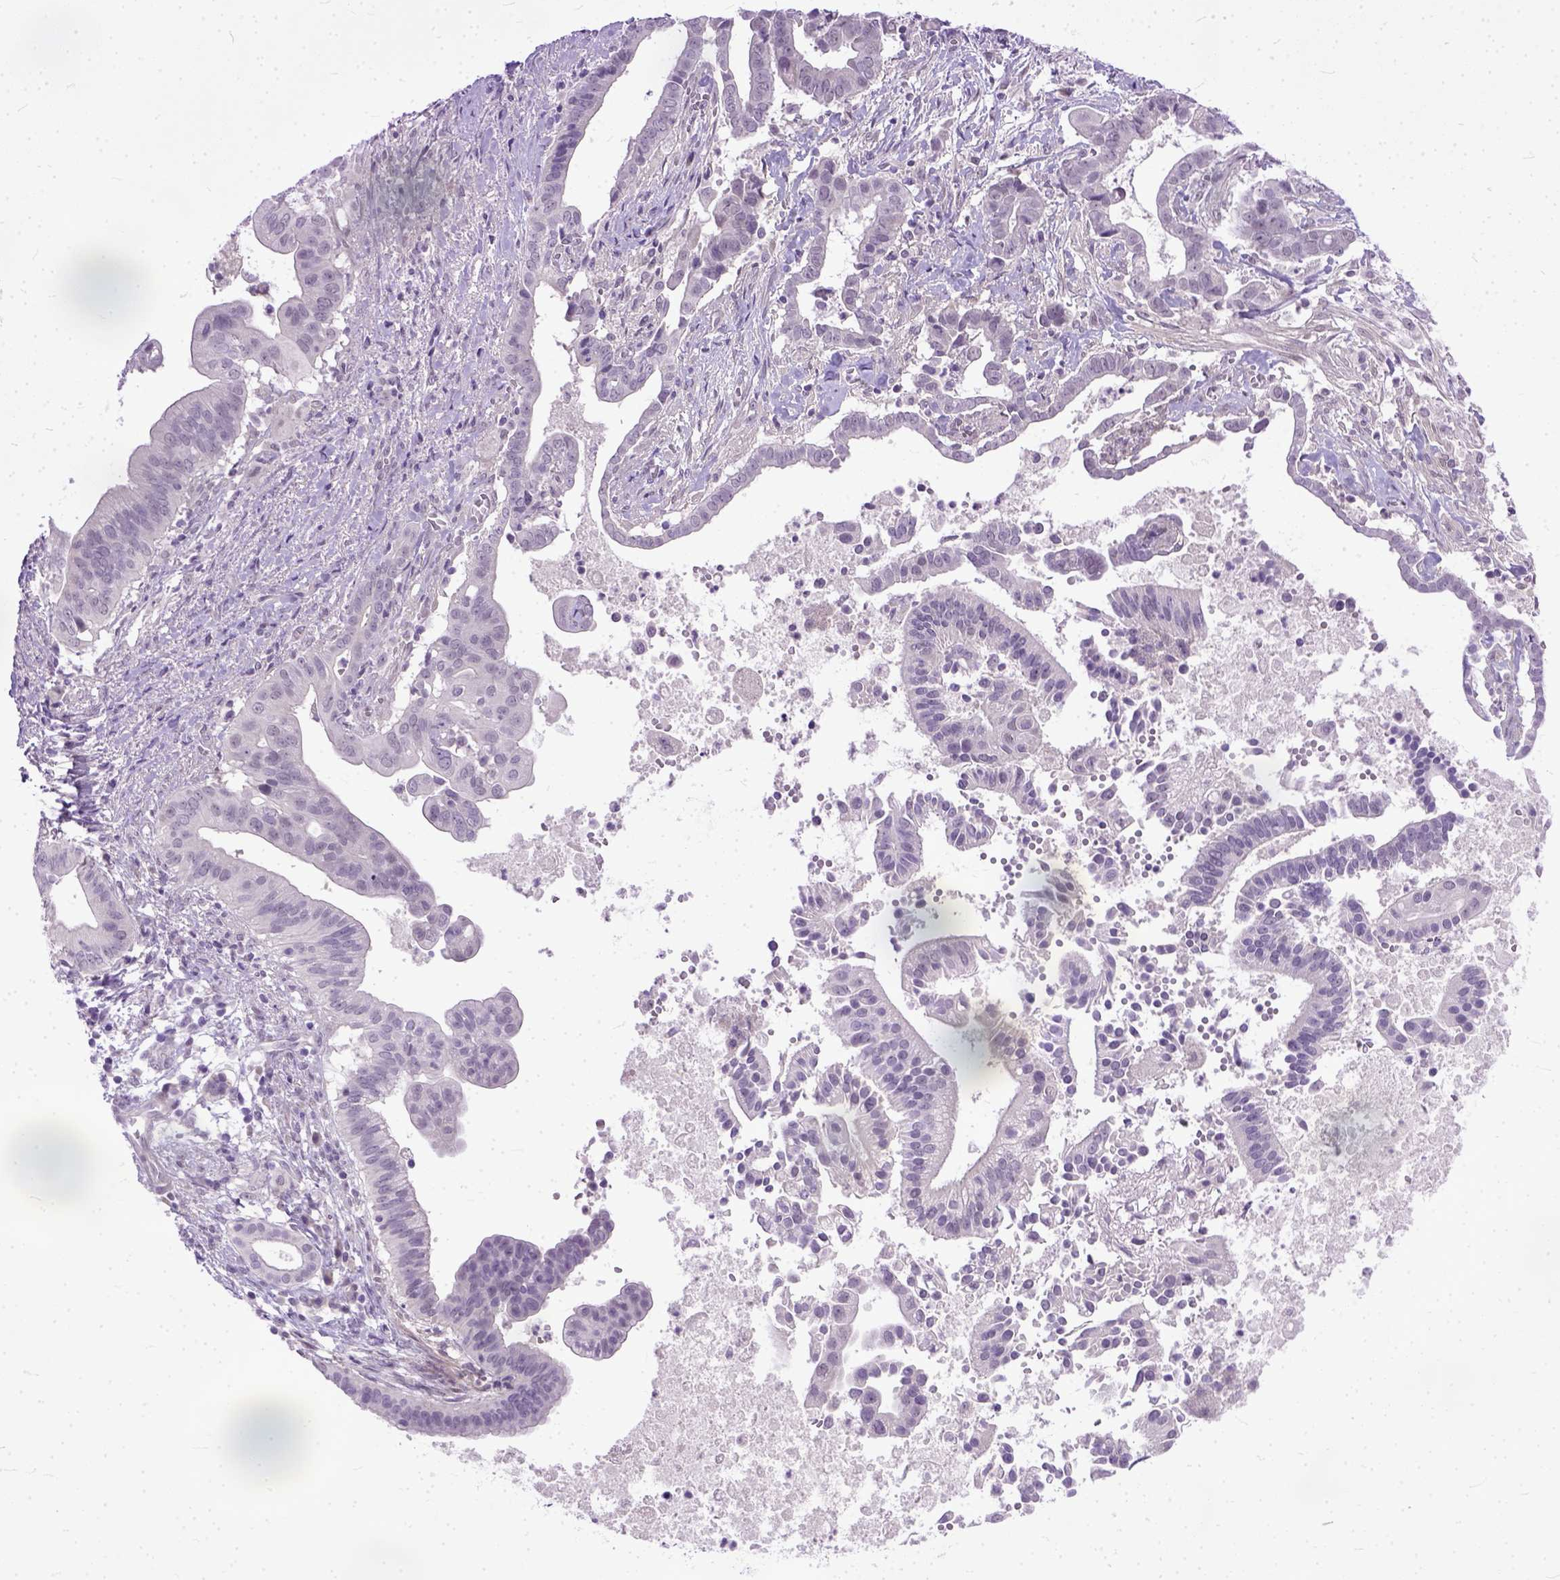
{"staining": {"intensity": "negative", "quantity": "none", "location": "none"}, "tissue": "pancreatic cancer", "cell_type": "Tumor cells", "image_type": "cancer", "snomed": [{"axis": "morphology", "description": "Adenocarcinoma, NOS"}, {"axis": "topography", "description": "Pancreas"}], "caption": "IHC of pancreatic adenocarcinoma exhibits no expression in tumor cells.", "gene": "TCEAL7", "patient": {"sex": "male", "age": 61}}